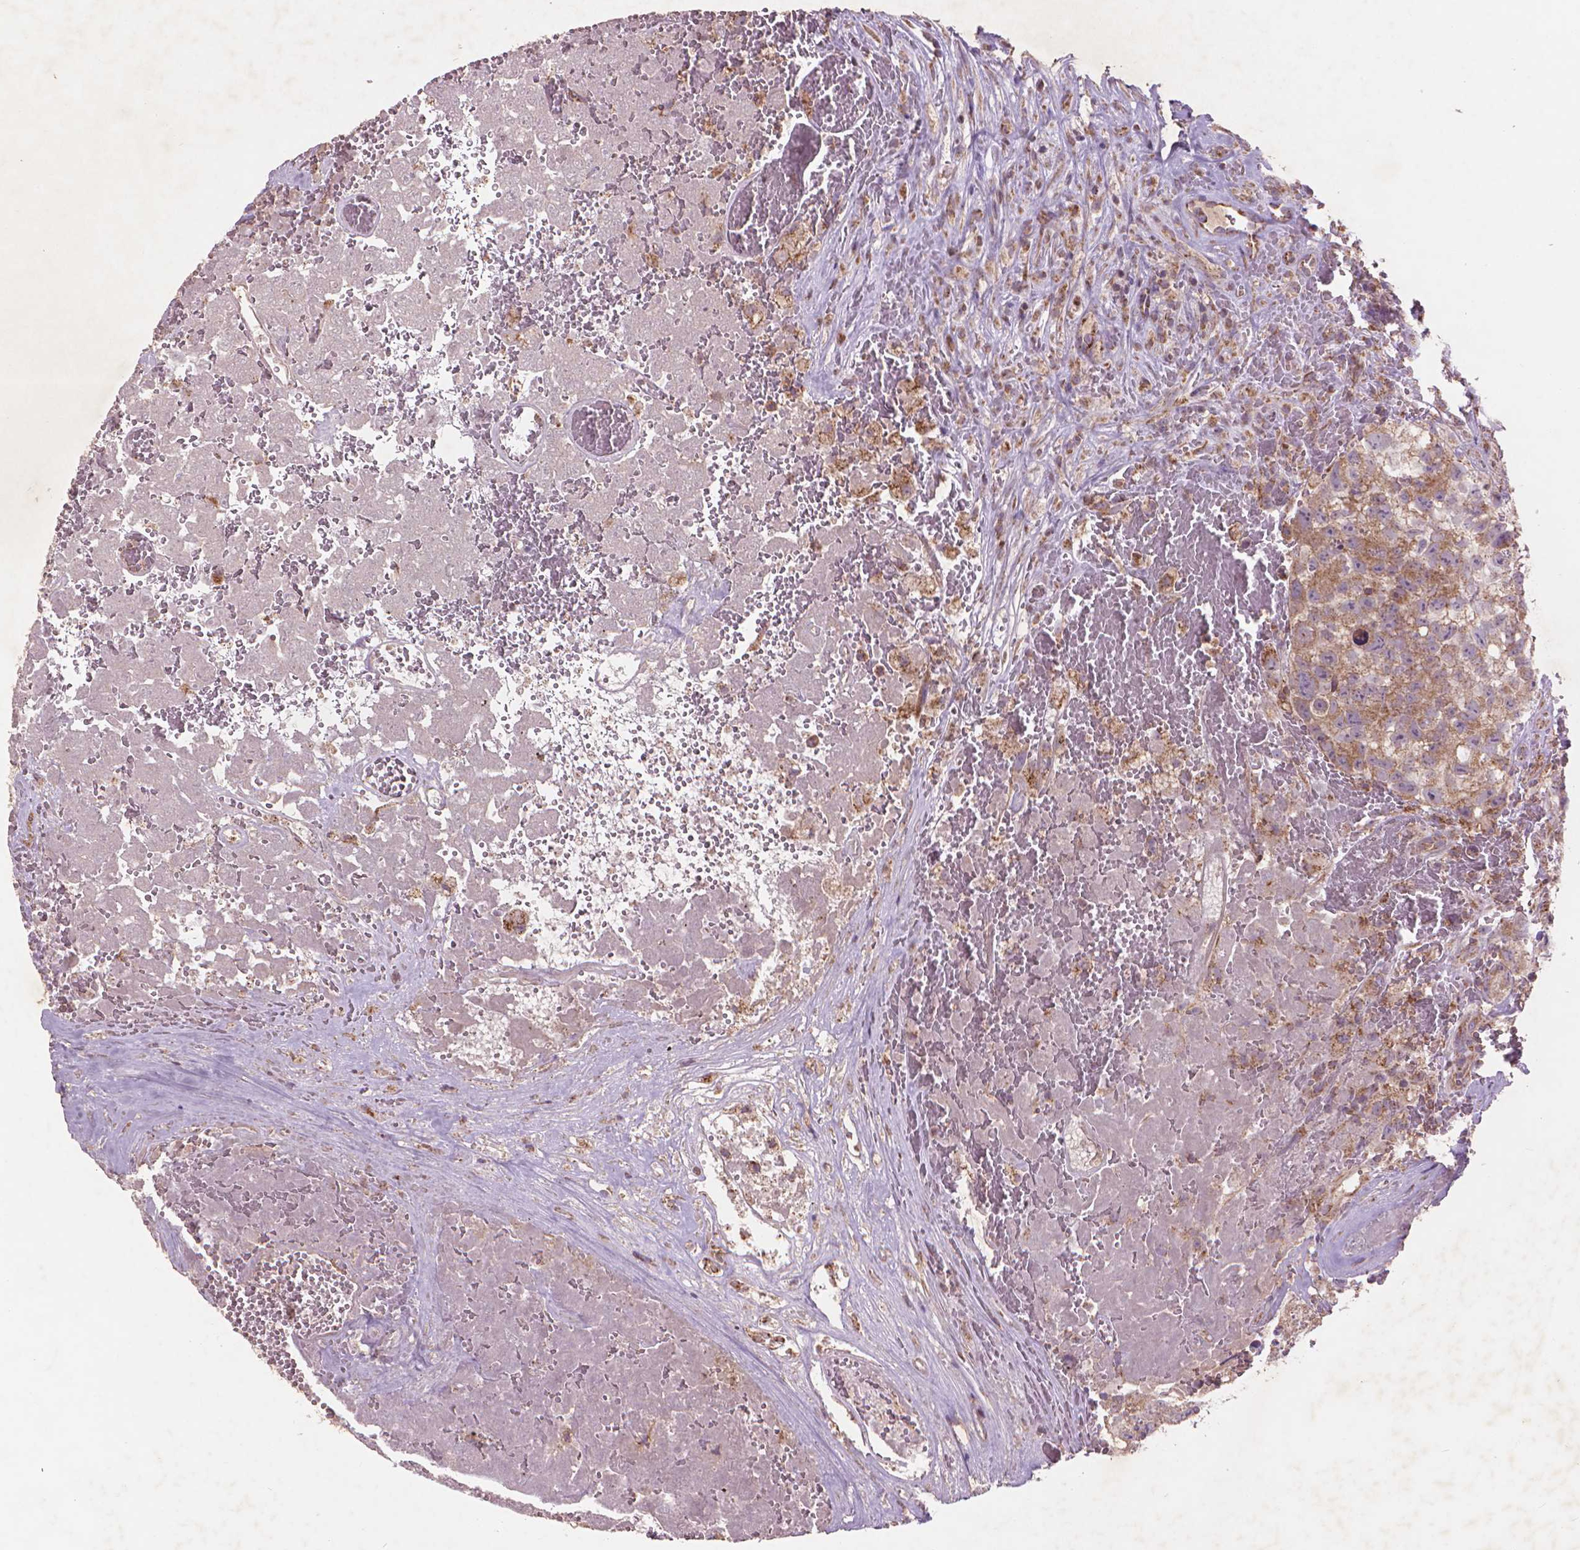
{"staining": {"intensity": "weak", "quantity": ">75%", "location": "cytoplasmic/membranous"}, "tissue": "testis cancer", "cell_type": "Tumor cells", "image_type": "cancer", "snomed": [{"axis": "morphology", "description": "Carcinoma, Embryonal, NOS"}, {"axis": "topography", "description": "Testis"}], "caption": "IHC image of neoplastic tissue: testis embryonal carcinoma stained using IHC displays low levels of weak protein expression localized specifically in the cytoplasmic/membranous of tumor cells, appearing as a cytoplasmic/membranous brown color.", "gene": "NLRX1", "patient": {"sex": "male", "age": 18}}